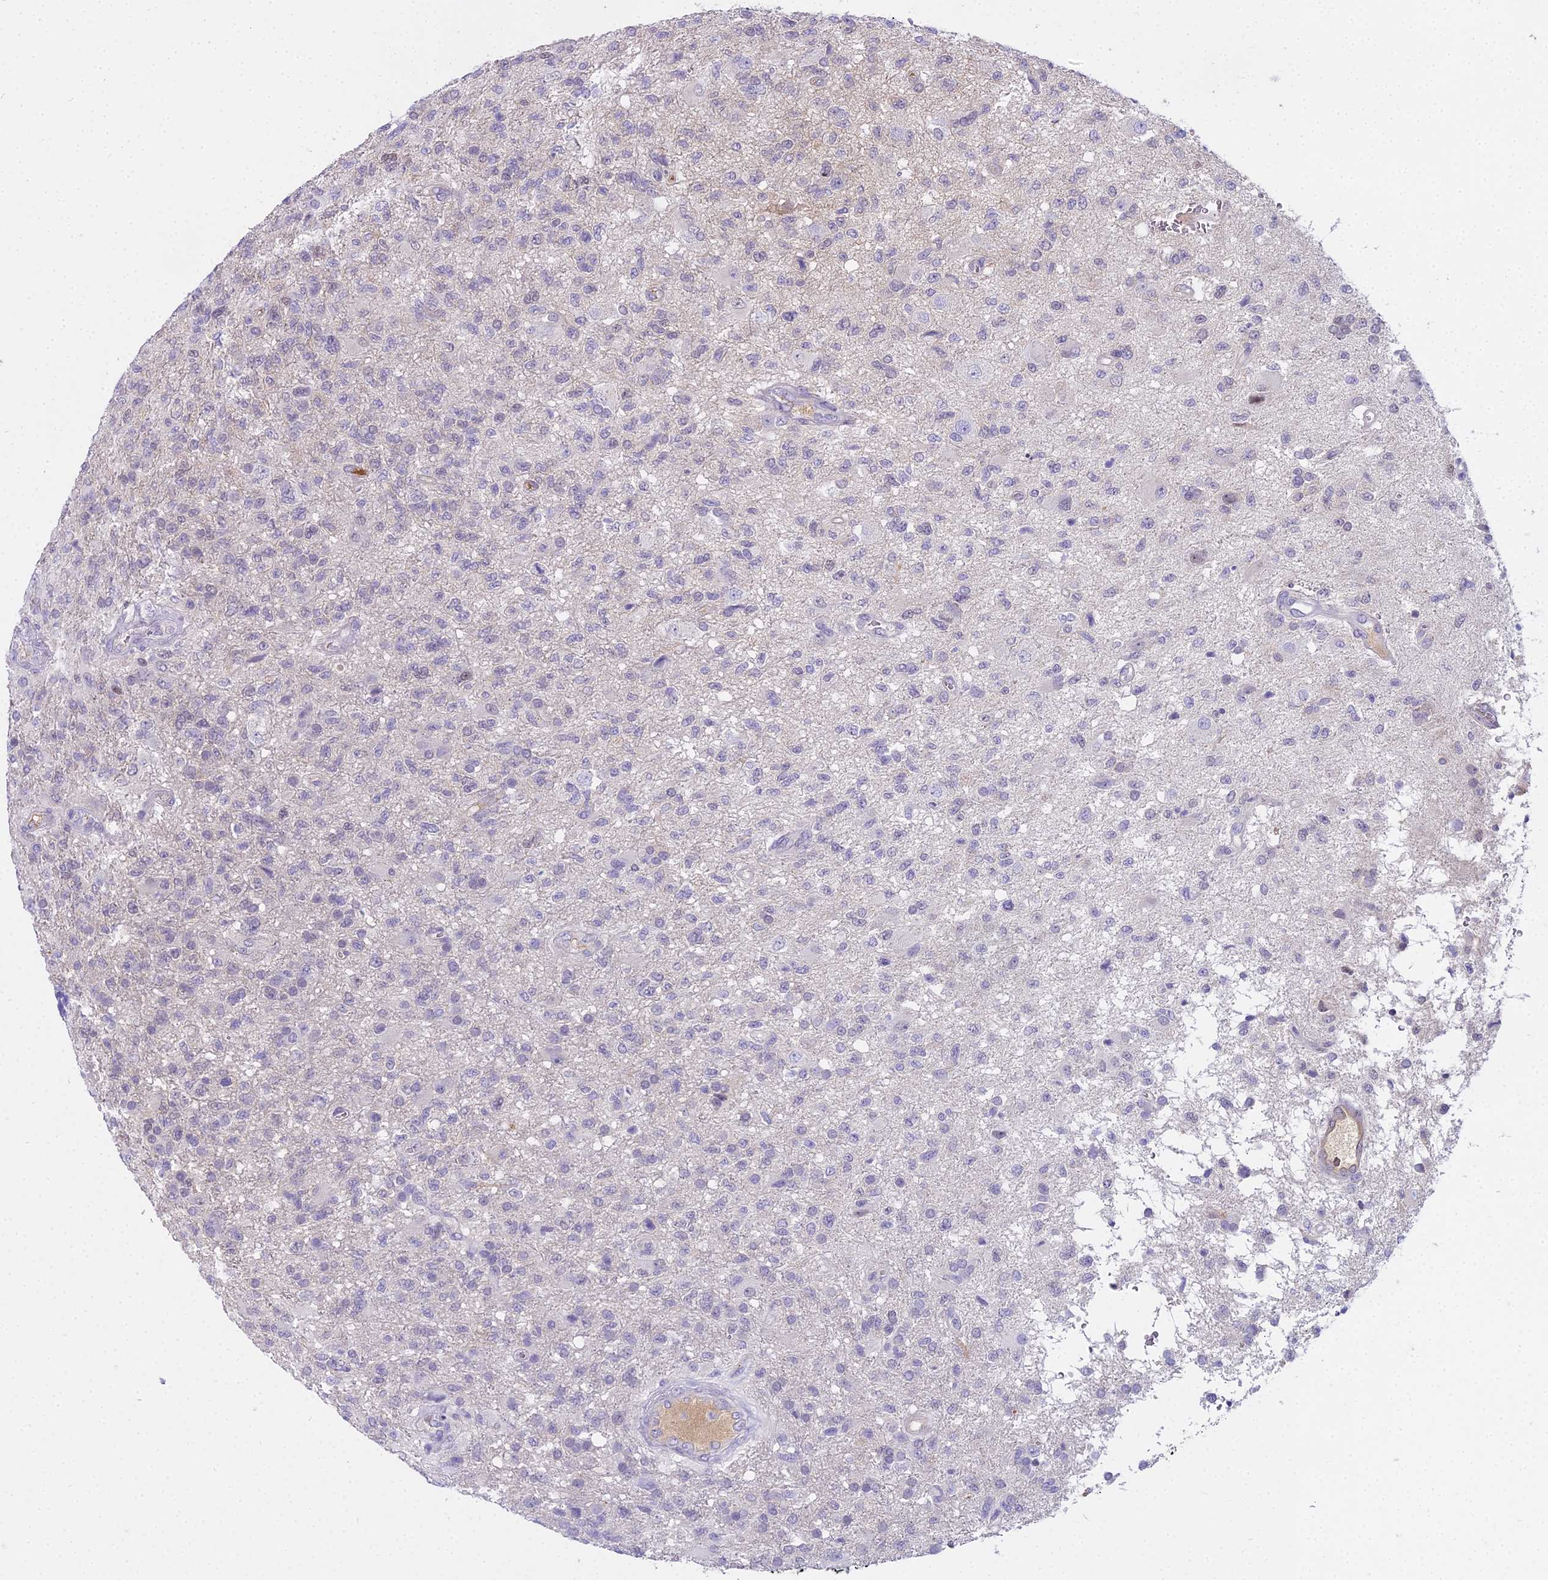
{"staining": {"intensity": "negative", "quantity": "none", "location": "none"}, "tissue": "glioma", "cell_type": "Tumor cells", "image_type": "cancer", "snomed": [{"axis": "morphology", "description": "Glioma, malignant, High grade"}, {"axis": "topography", "description": "Brain"}], "caption": "Immunohistochemistry (IHC) photomicrograph of glioma stained for a protein (brown), which demonstrates no staining in tumor cells.", "gene": "MAT2A", "patient": {"sex": "male", "age": 56}}